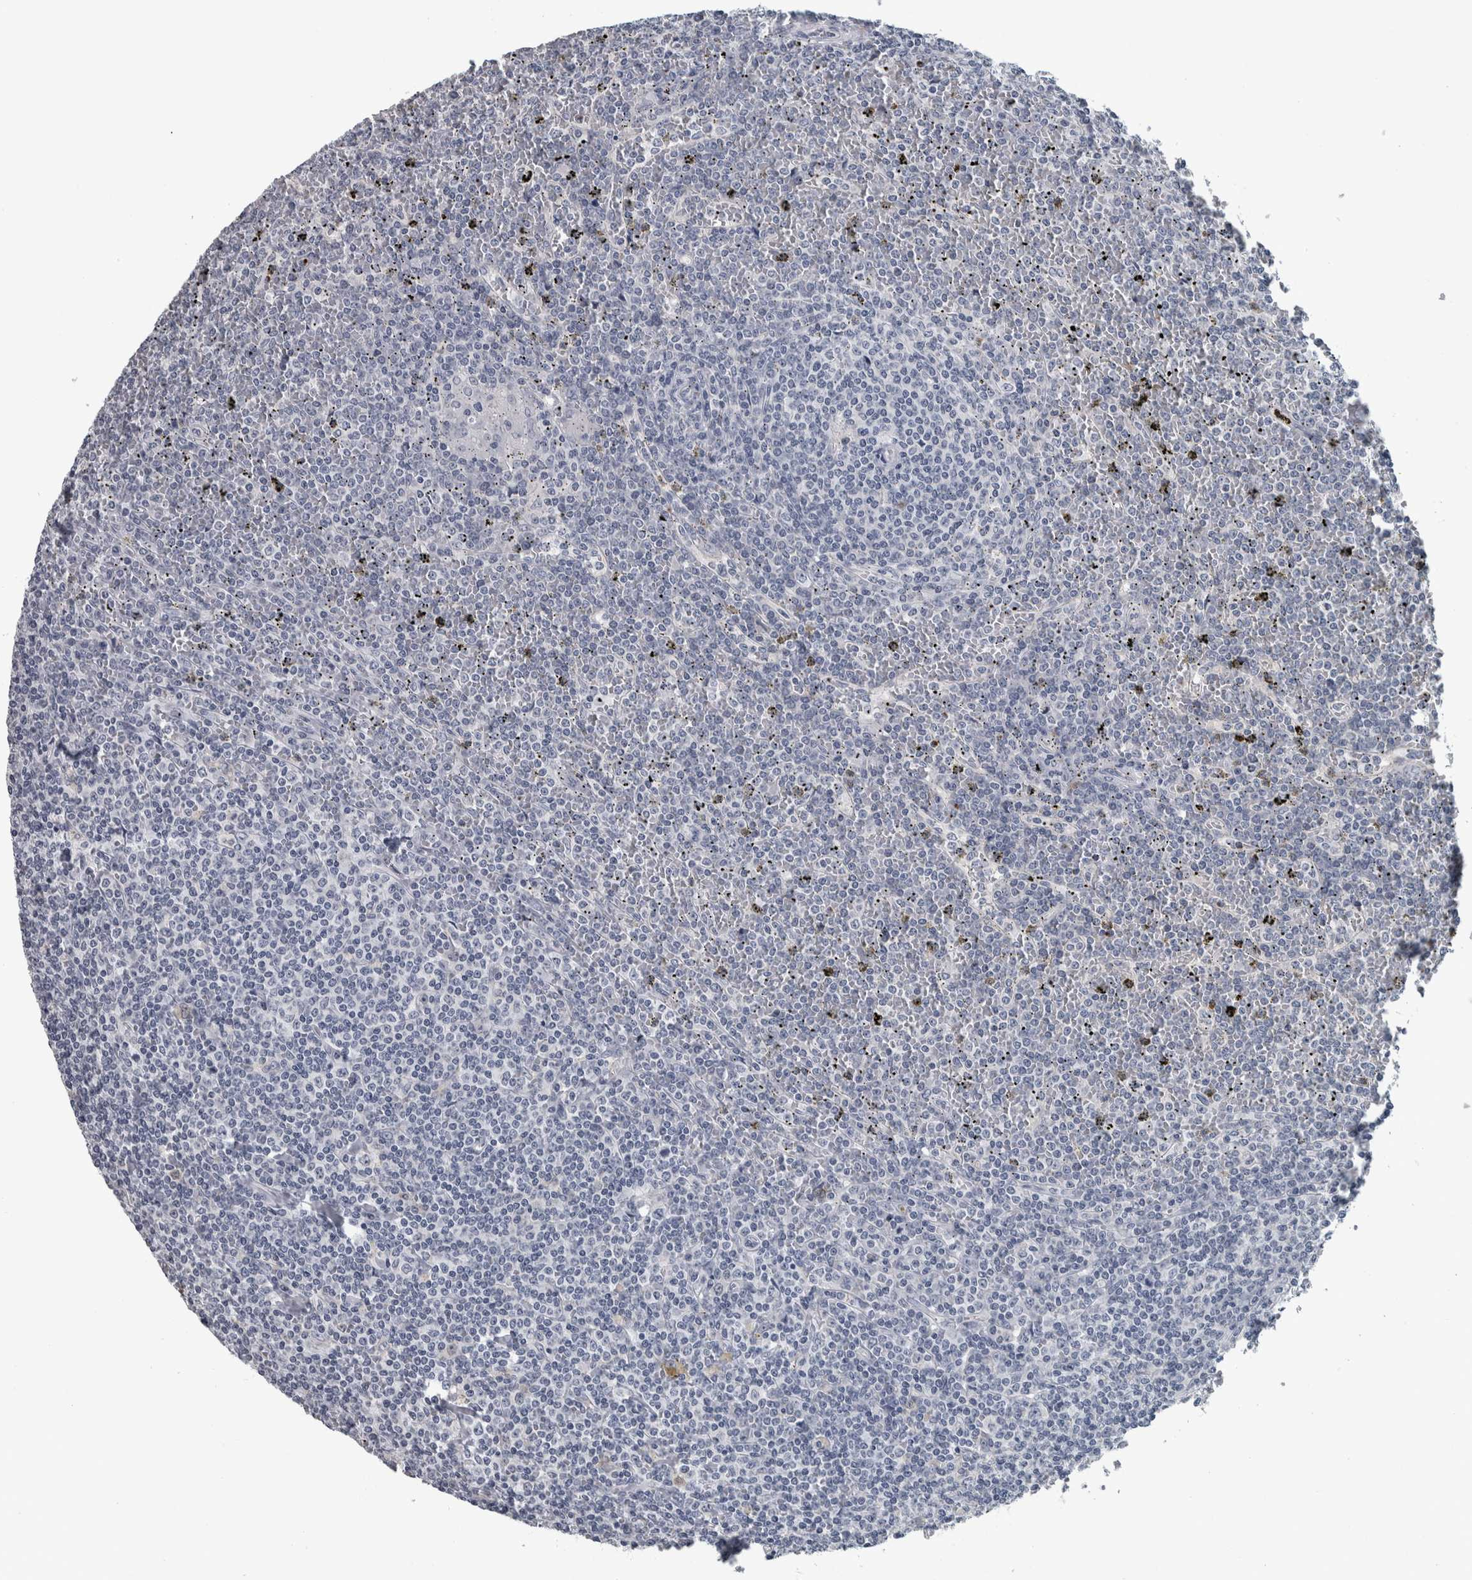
{"staining": {"intensity": "negative", "quantity": "none", "location": "none"}, "tissue": "lymphoma", "cell_type": "Tumor cells", "image_type": "cancer", "snomed": [{"axis": "morphology", "description": "Malignant lymphoma, non-Hodgkin's type, Low grade"}, {"axis": "topography", "description": "Spleen"}], "caption": "Immunohistochemistry of low-grade malignant lymphoma, non-Hodgkin's type shows no staining in tumor cells.", "gene": "CAVIN4", "patient": {"sex": "female", "age": 19}}